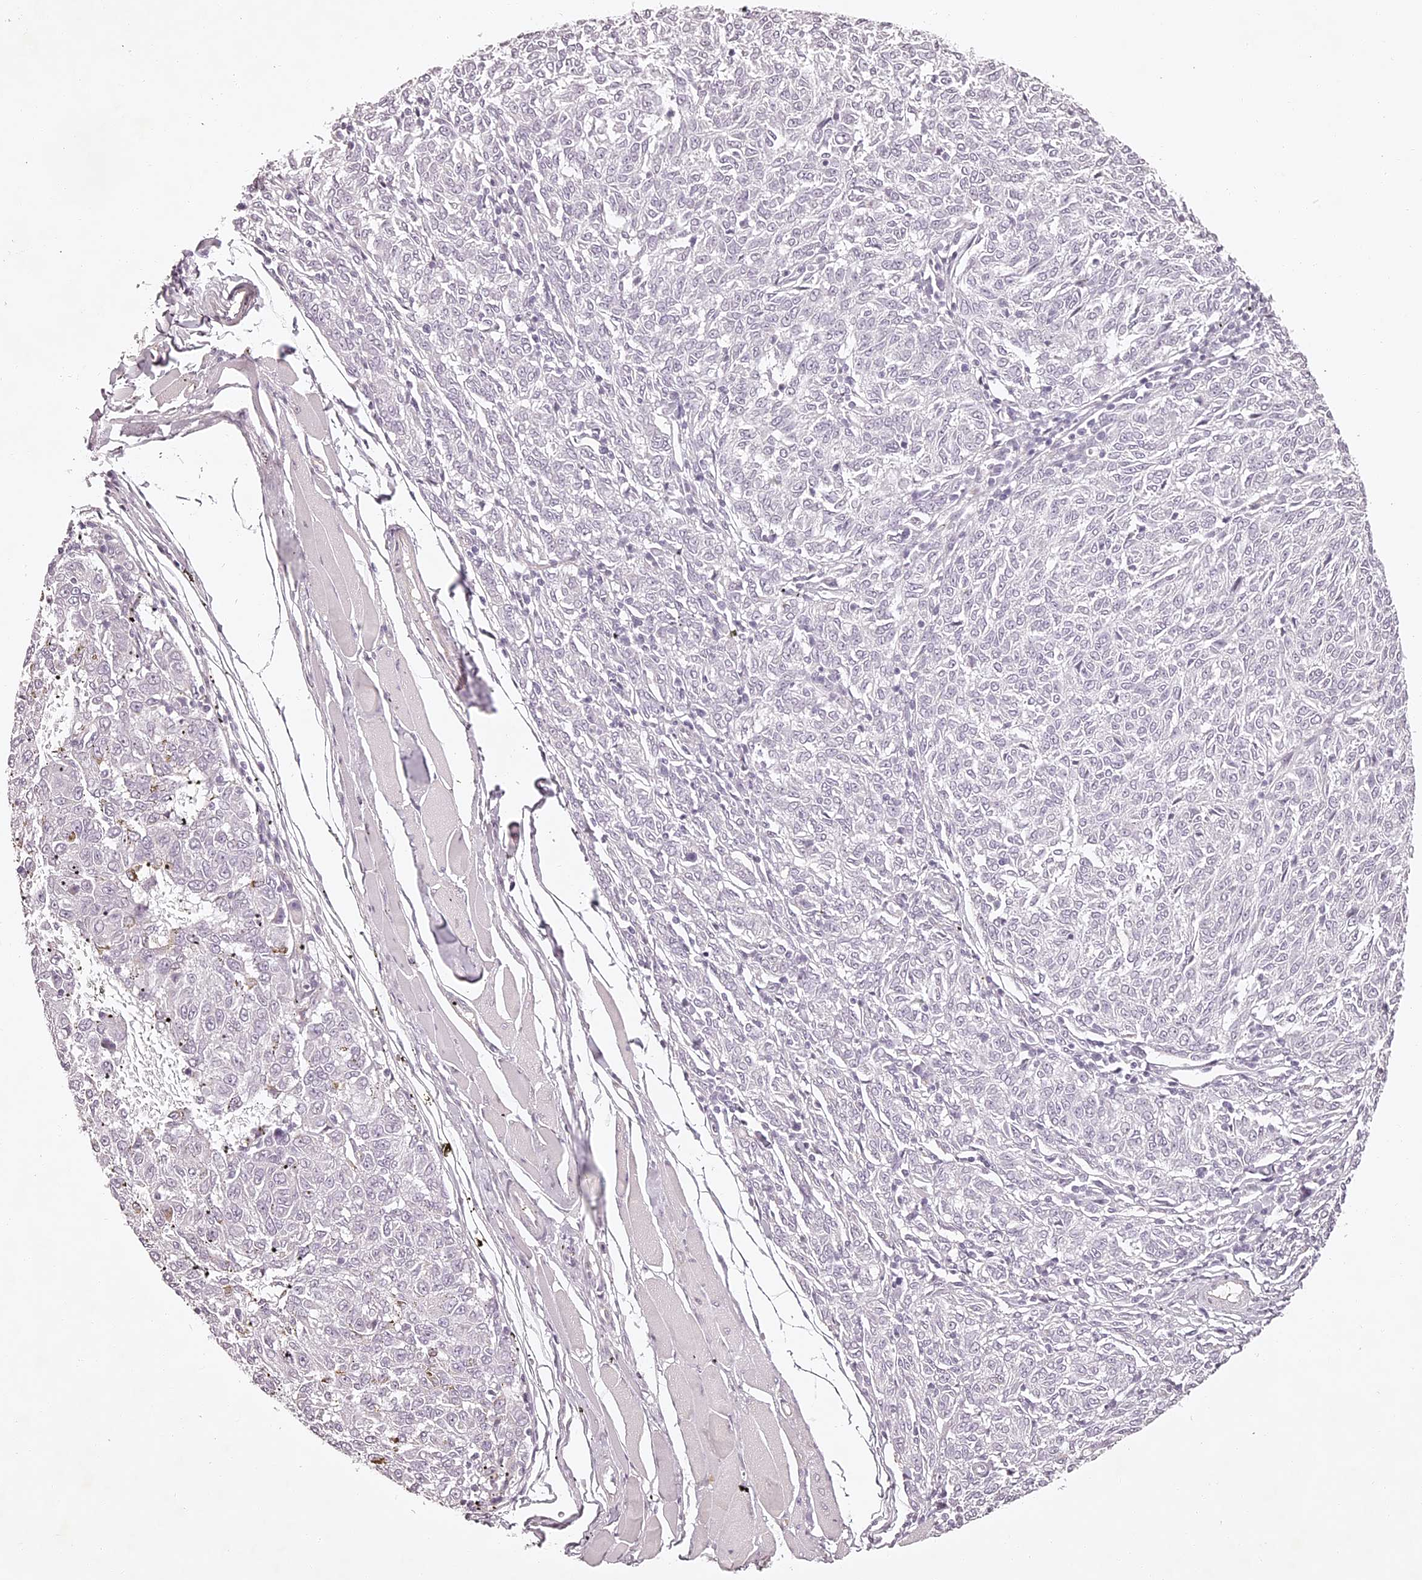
{"staining": {"intensity": "negative", "quantity": "none", "location": "none"}, "tissue": "melanoma", "cell_type": "Tumor cells", "image_type": "cancer", "snomed": [{"axis": "morphology", "description": "Malignant melanoma, NOS"}, {"axis": "topography", "description": "Skin"}], "caption": "IHC image of neoplastic tissue: melanoma stained with DAB exhibits no significant protein expression in tumor cells.", "gene": "ELAPOR1", "patient": {"sex": "female", "age": 72}}